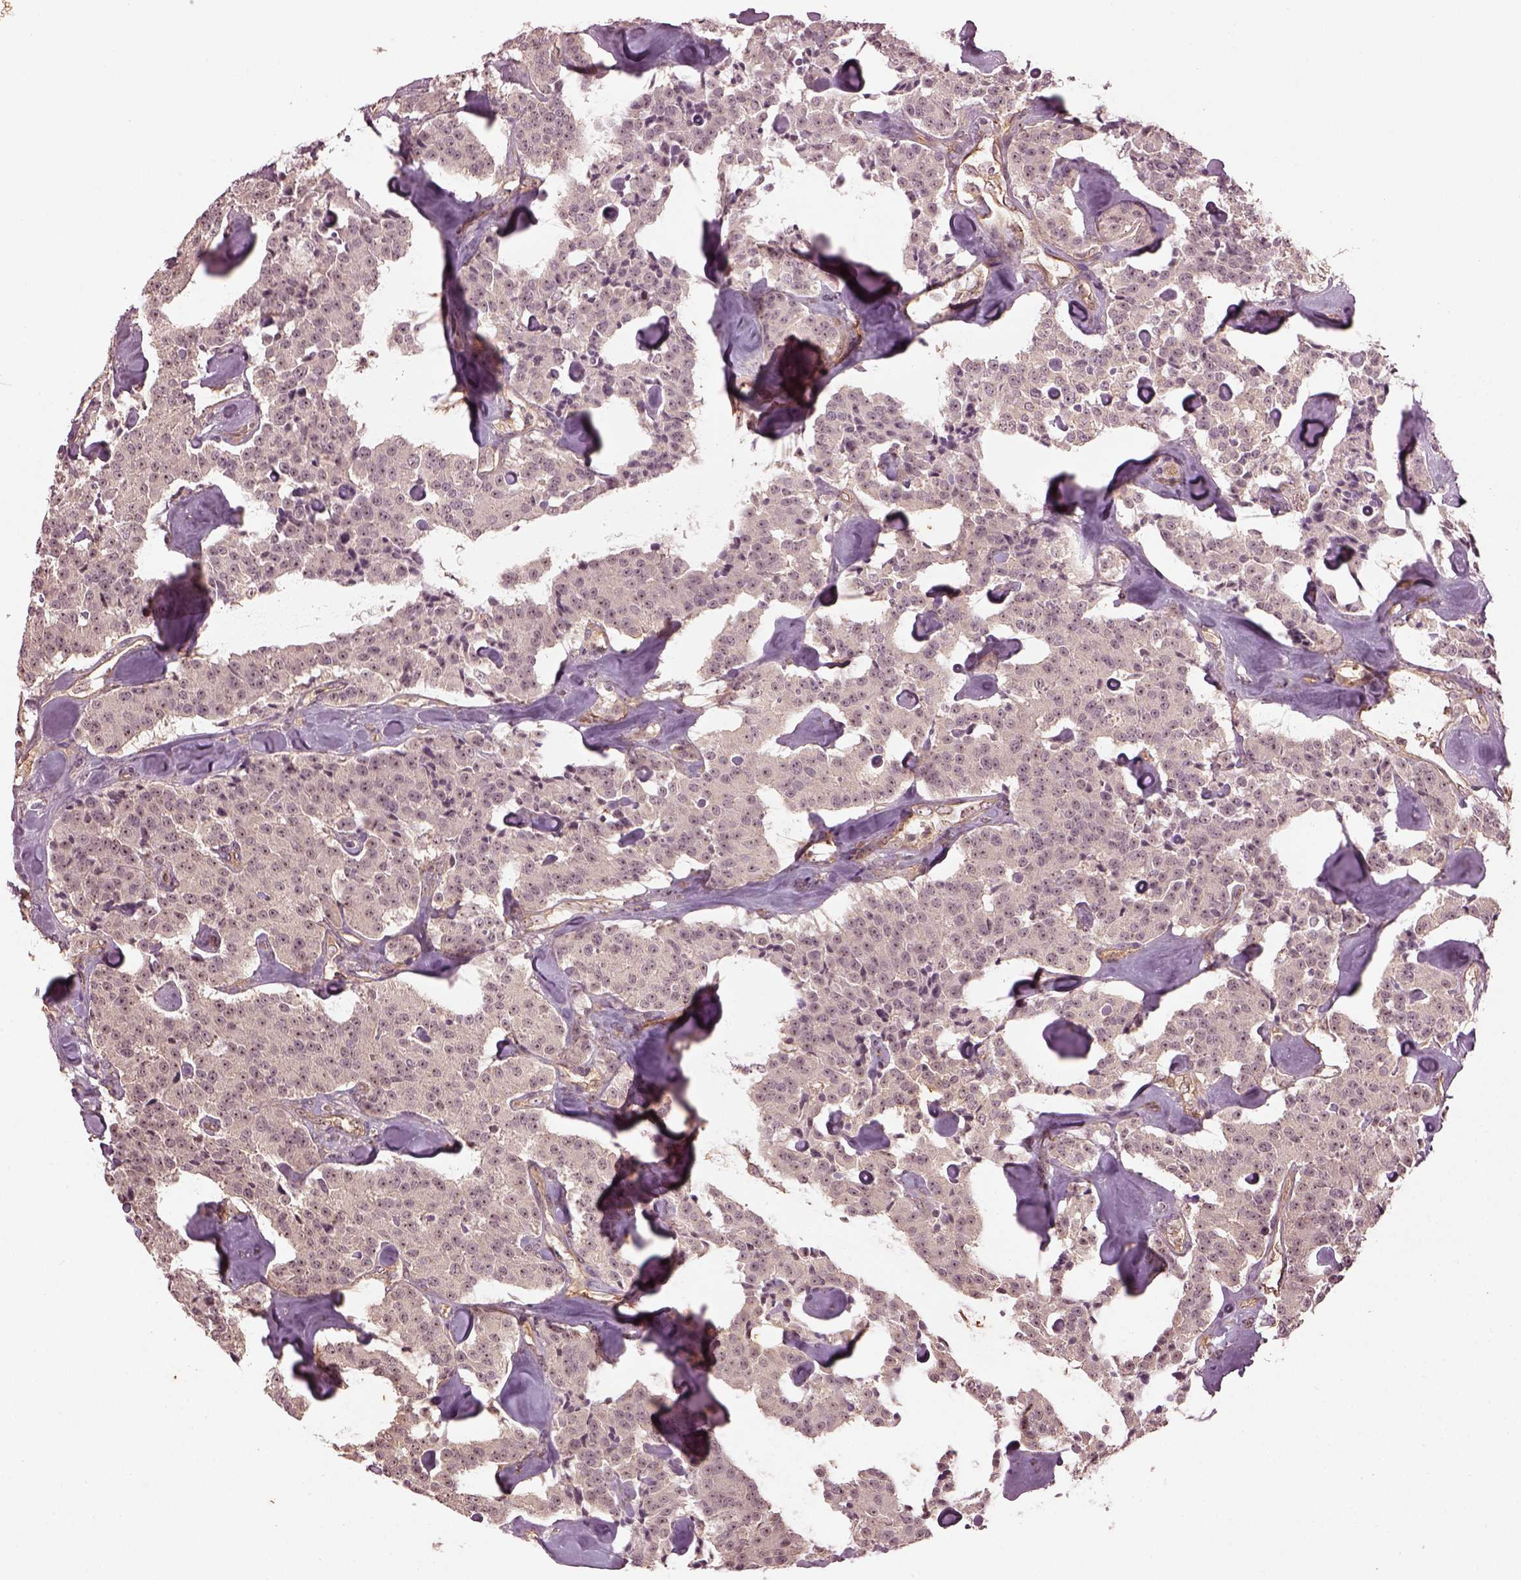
{"staining": {"intensity": "weak", "quantity": "25%-75%", "location": "nuclear"}, "tissue": "carcinoid", "cell_type": "Tumor cells", "image_type": "cancer", "snomed": [{"axis": "morphology", "description": "Carcinoid, malignant, NOS"}, {"axis": "topography", "description": "Pancreas"}], "caption": "A low amount of weak nuclear positivity is appreciated in approximately 25%-75% of tumor cells in malignant carcinoid tissue. The protein of interest is stained brown, and the nuclei are stained in blue (DAB (3,3'-diaminobenzidine) IHC with brightfield microscopy, high magnification).", "gene": "GNRH1", "patient": {"sex": "male", "age": 41}}